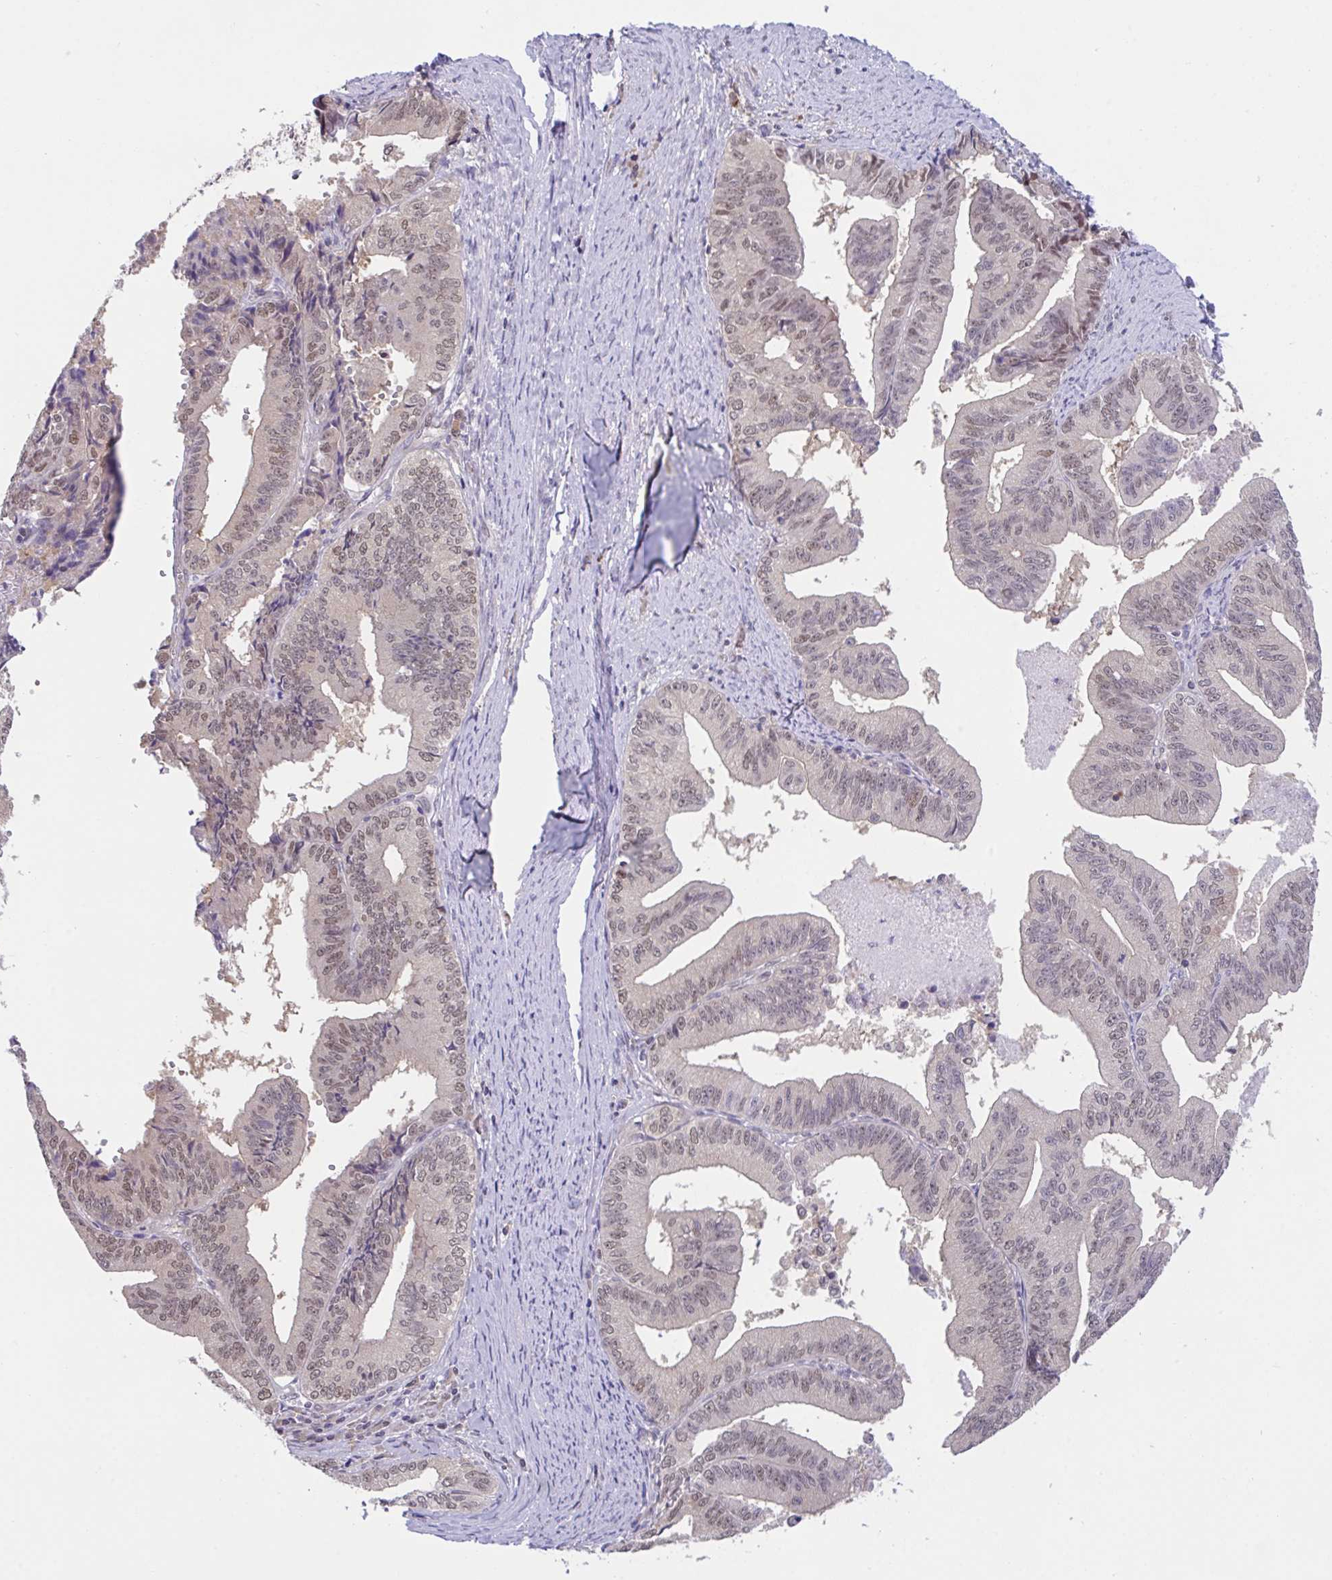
{"staining": {"intensity": "weak", "quantity": "25%-75%", "location": "nuclear"}, "tissue": "endometrial cancer", "cell_type": "Tumor cells", "image_type": "cancer", "snomed": [{"axis": "morphology", "description": "Adenocarcinoma, NOS"}, {"axis": "topography", "description": "Endometrium"}], "caption": "Human endometrial adenocarcinoma stained with a protein marker reveals weak staining in tumor cells.", "gene": "ZNF444", "patient": {"sex": "female", "age": 65}}